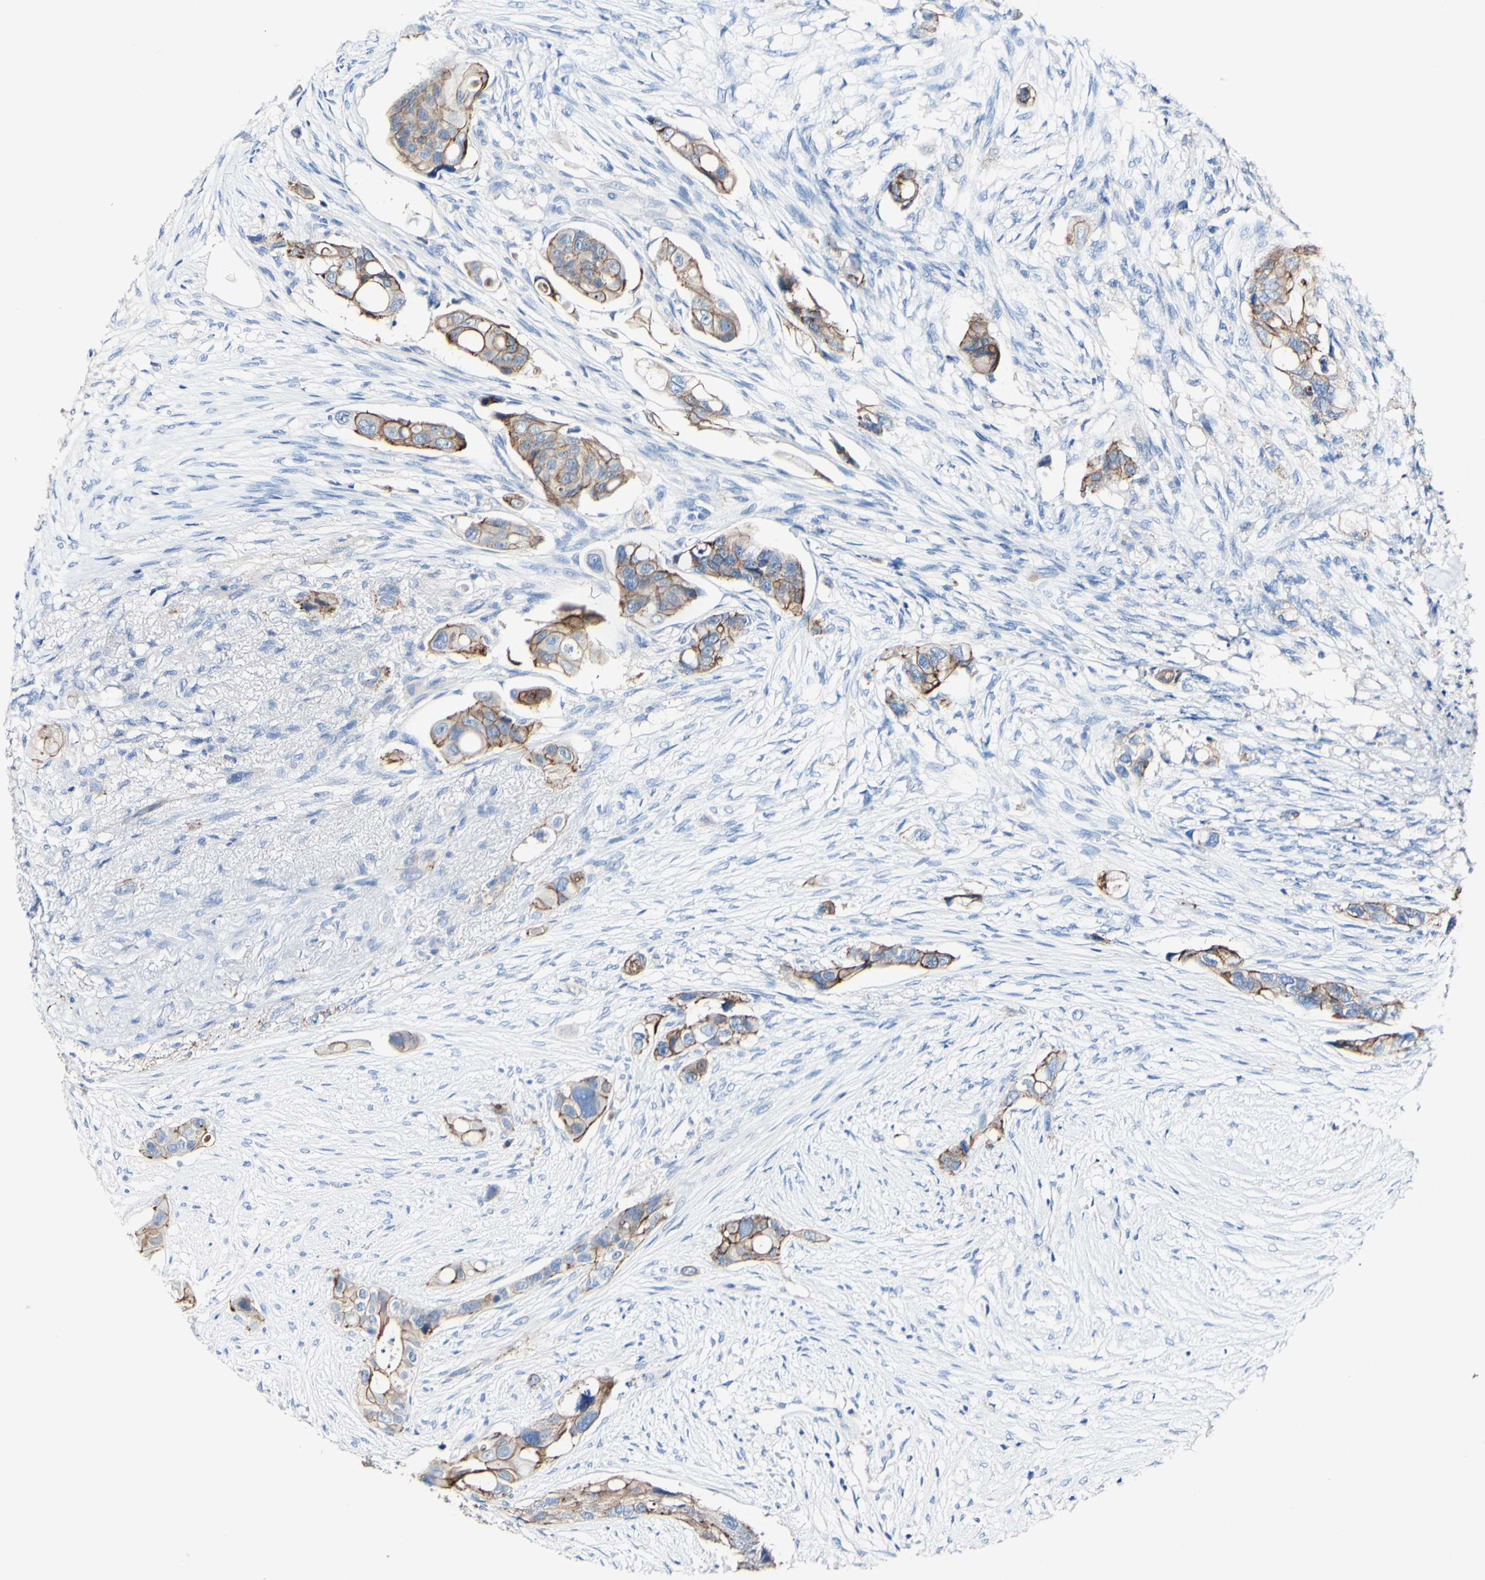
{"staining": {"intensity": "moderate", "quantity": ">75%", "location": "cytoplasmic/membranous"}, "tissue": "colorectal cancer", "cell_type": "Tumor cells", "image_type": "cancer", "snomed": [{"axis": "morphology", "description": "Adenocarcinoma, NOS"}, {"axis": "topography", "description": "Colon"}], "caption": "Colorectal adenocarcinoma stained with immunohistochemistry shows moderate cytoplasmic/membranous expression in about >75% of tumor cells. (IHC, brightfield microscopy, high magnification).", "gene": "DSC2", "patient": {"sex": "female", "age": 57}}